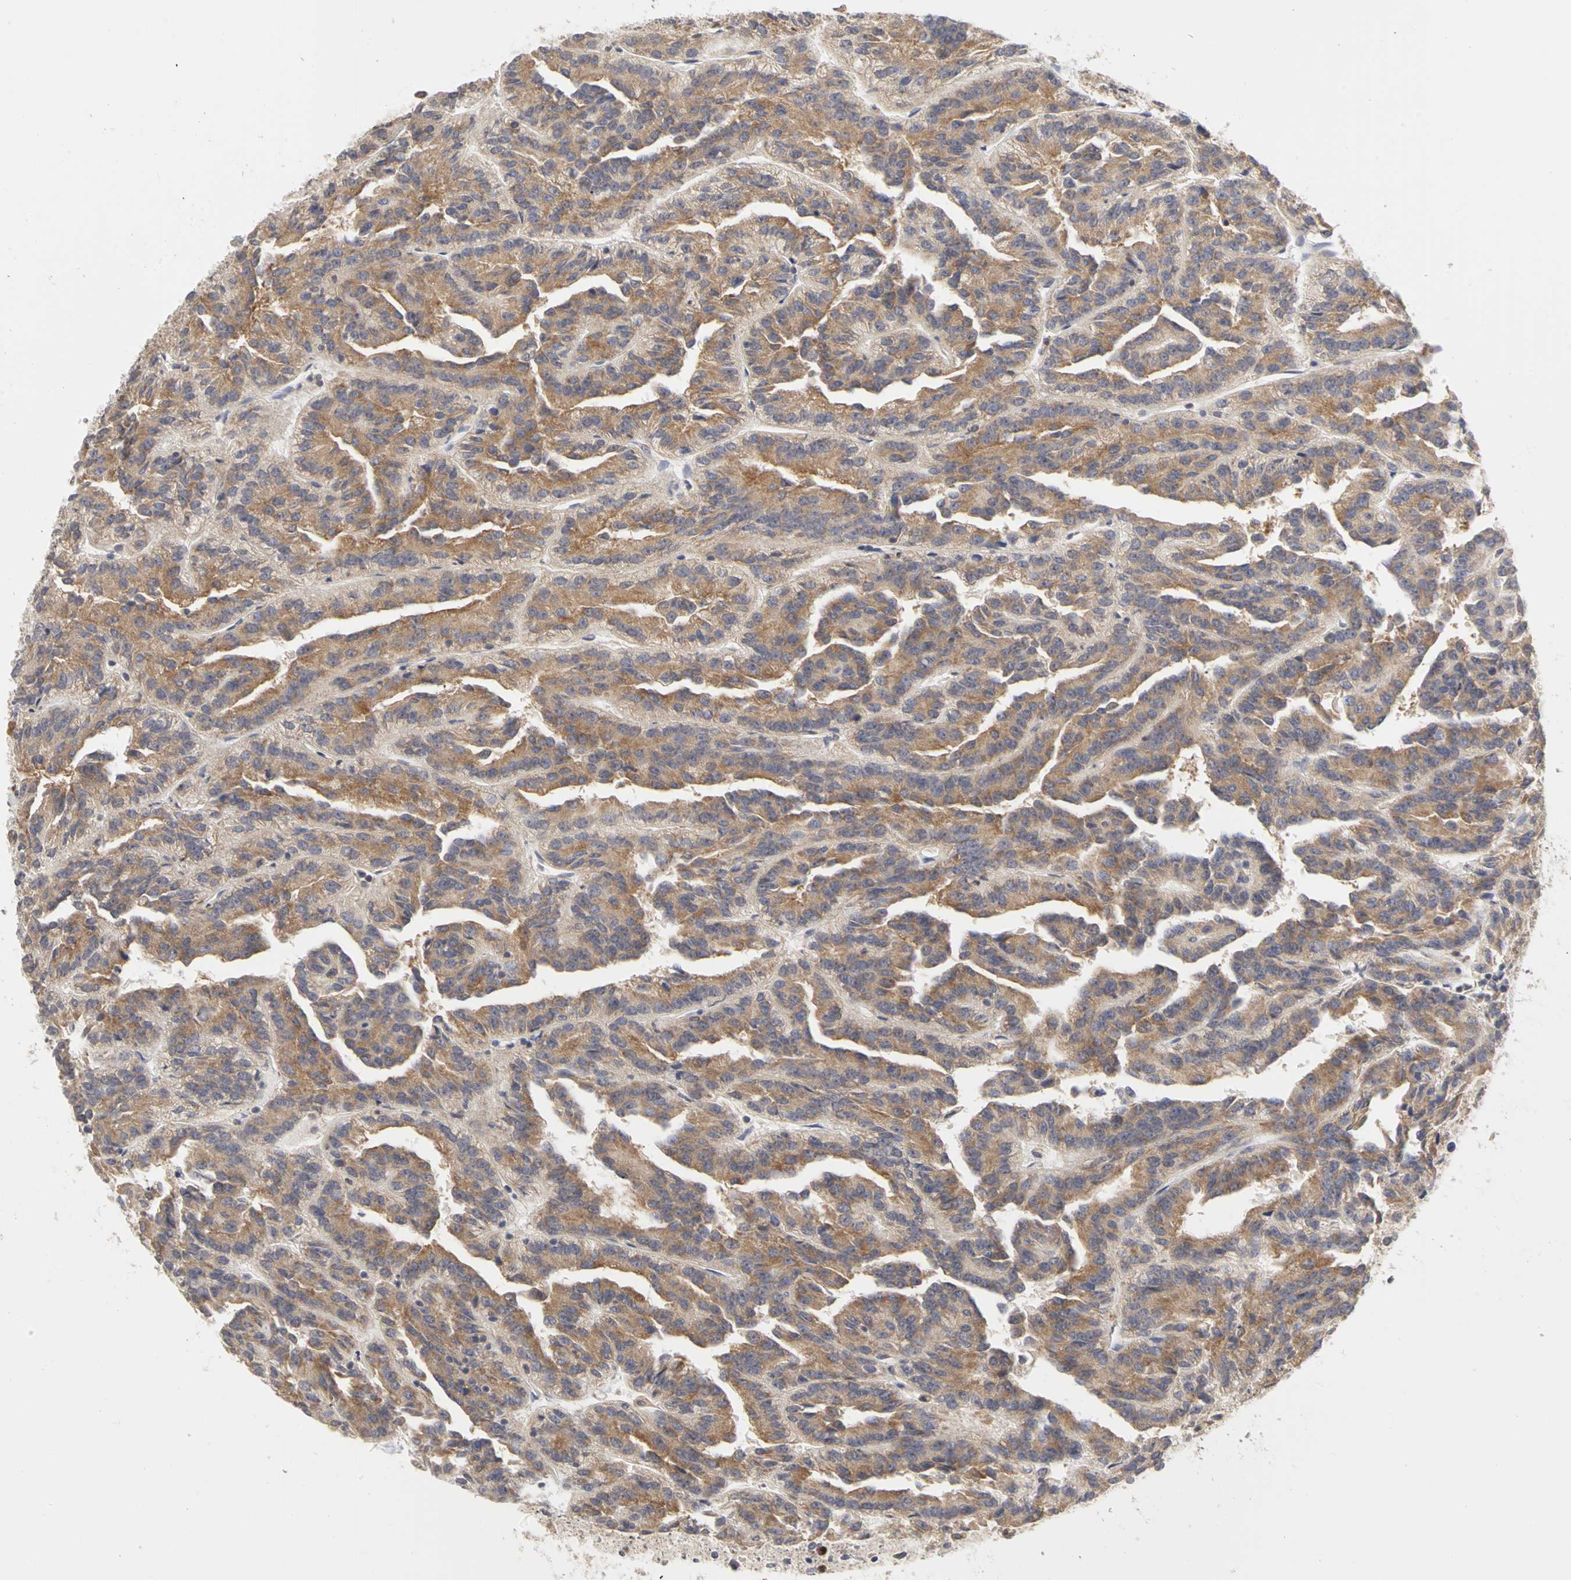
{"staining": {"intensity": "moderate", "quantity": ">75%", "location": "cytoplasmic/membranous"}, "tissue": "renal cancer", "cell_type": "Tumor cells", "image_type": "cancer", "snomed": [{"axis": "morphology", "description": "Adenocarcinoma, NOS"}, {"axis": "topography", "description": "Kidney"}], "caption": "A high-resolution photomicrograph shows immunohistochemistry staining of renal adenocarcinoma, which exhibits moderate cytoplasmic/membranous positivity in about >75% of tumor cells.", "gene": "IRAK1", "patient": {"sex": "male", "age": 46}}